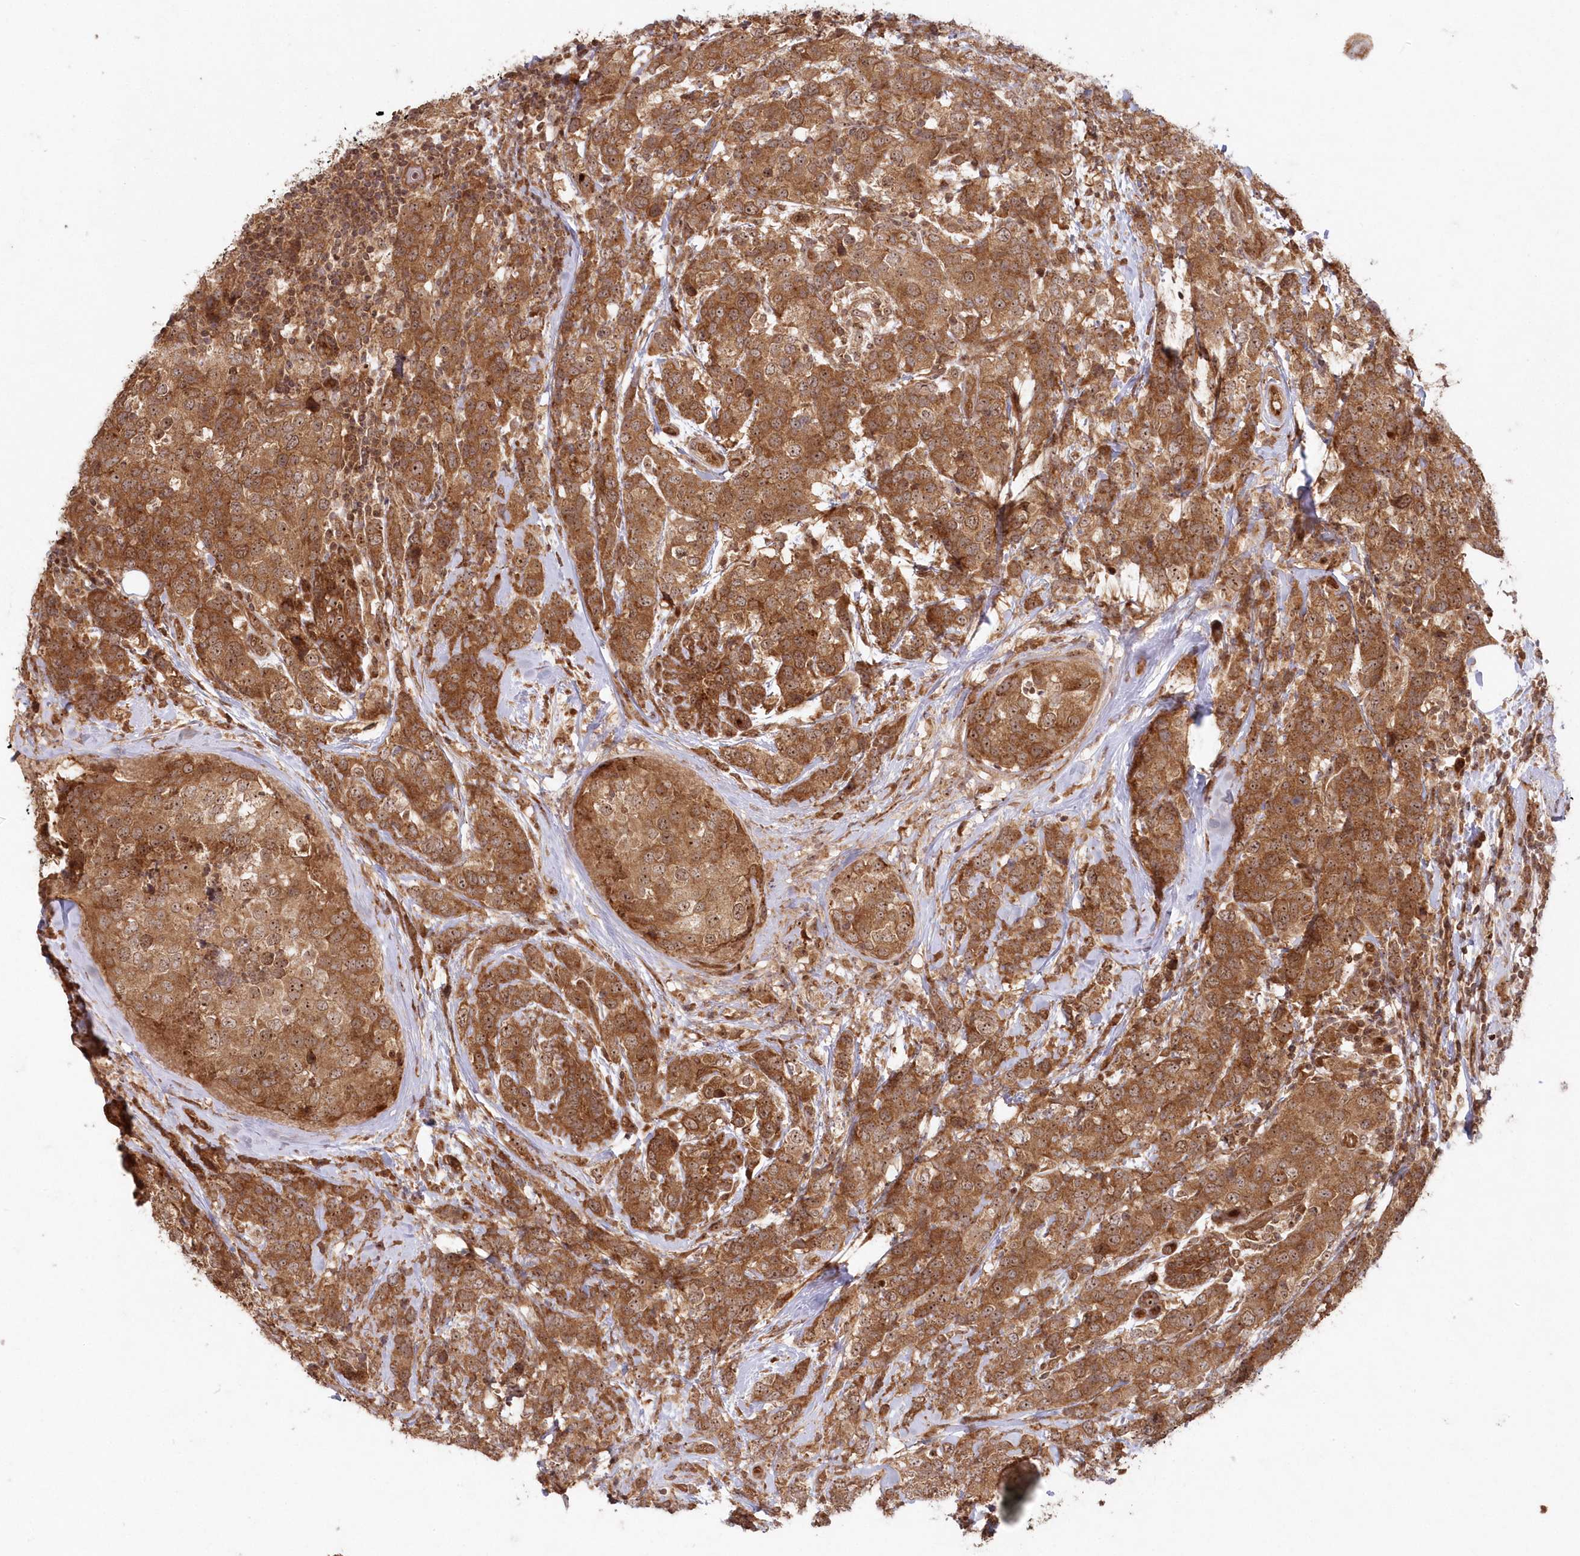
{"staining": {"intensity": "moderate", "quantity": ">75%", "location": "cytoplasmic/membranous,nuclear"}, "tissue": "breast cancer", "cell_type": "Tumor cells", "image_type": "cancer", "snomed": [{"axis": "morphology", "description": "Lobular carcinoma"}, {"axis": "topography", "description": "Breast"}], "caption": "Brown immunohistochemical staining in human lobular carcinoma (breast) exhibits moderate cytoplasmic/membranous and nuclear expression in about >75% of tumor cells.", "gene": "SERINC1", "patient": {"sex": "female", "age": 59}}